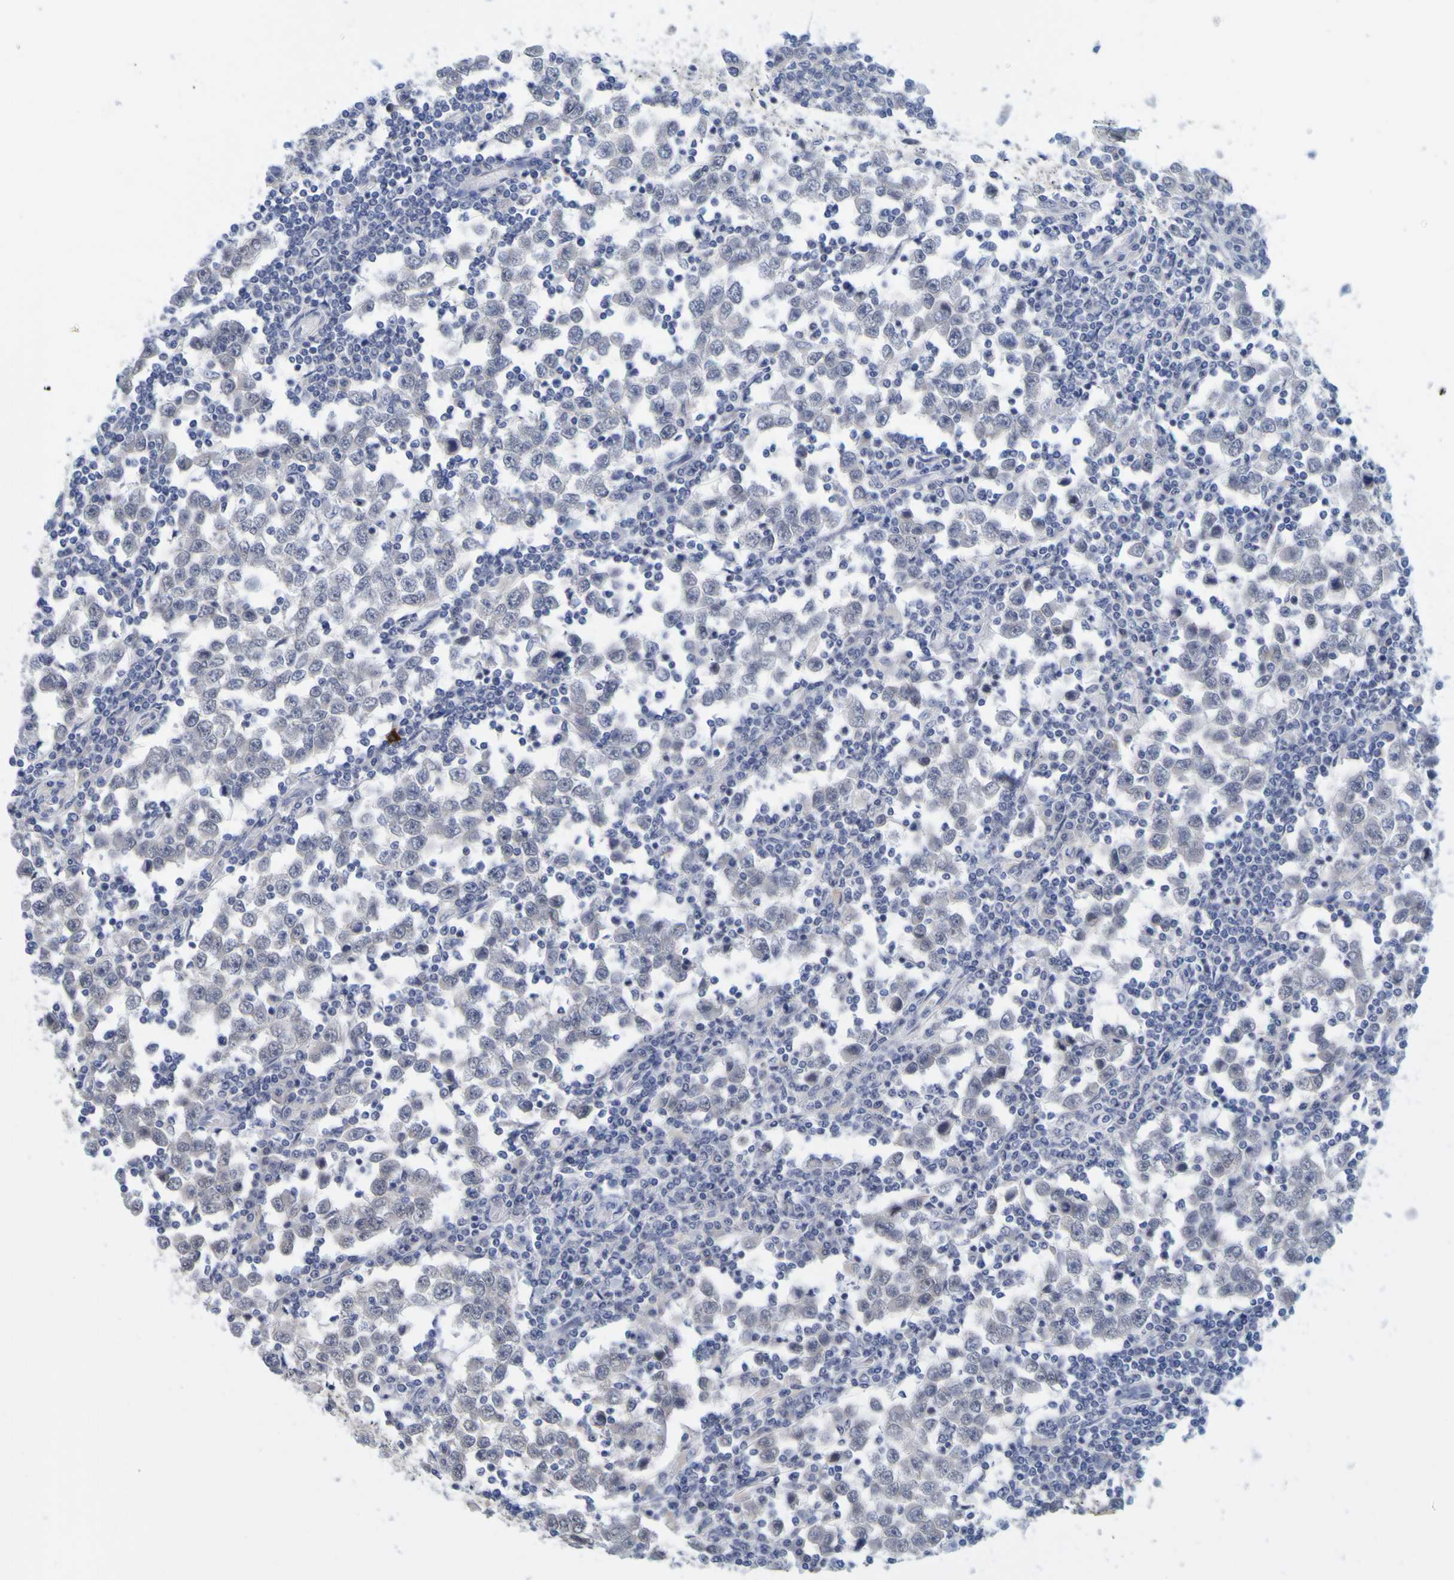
{"staining": {"intensity": "negative", "quantity": "none", "location": "none"}, "tissue": "testis cancer", "cell_type": "Tumor cells", "image_type": "cancer", "snomed": [{"axis": "morphology", "description": "Seminoma, NOS"}, {"axis": "topography", "description": "Testis"}], "caption": "Immunohistochemistry (IHC) histopathology image of neoplastic tissue: human seminoma (testis) stained with DAB (3,3'-diaminobenzidine) shows no significant protein expression in tumor cells. Brightfield microscopy of IHC stained with DAB (3,3'-diaminobenzidine) (brown) and hematoxylin (blue), captured at high magnification.", "gene": "ENDOU", "patient": {"sex": "male", "age": 65}}